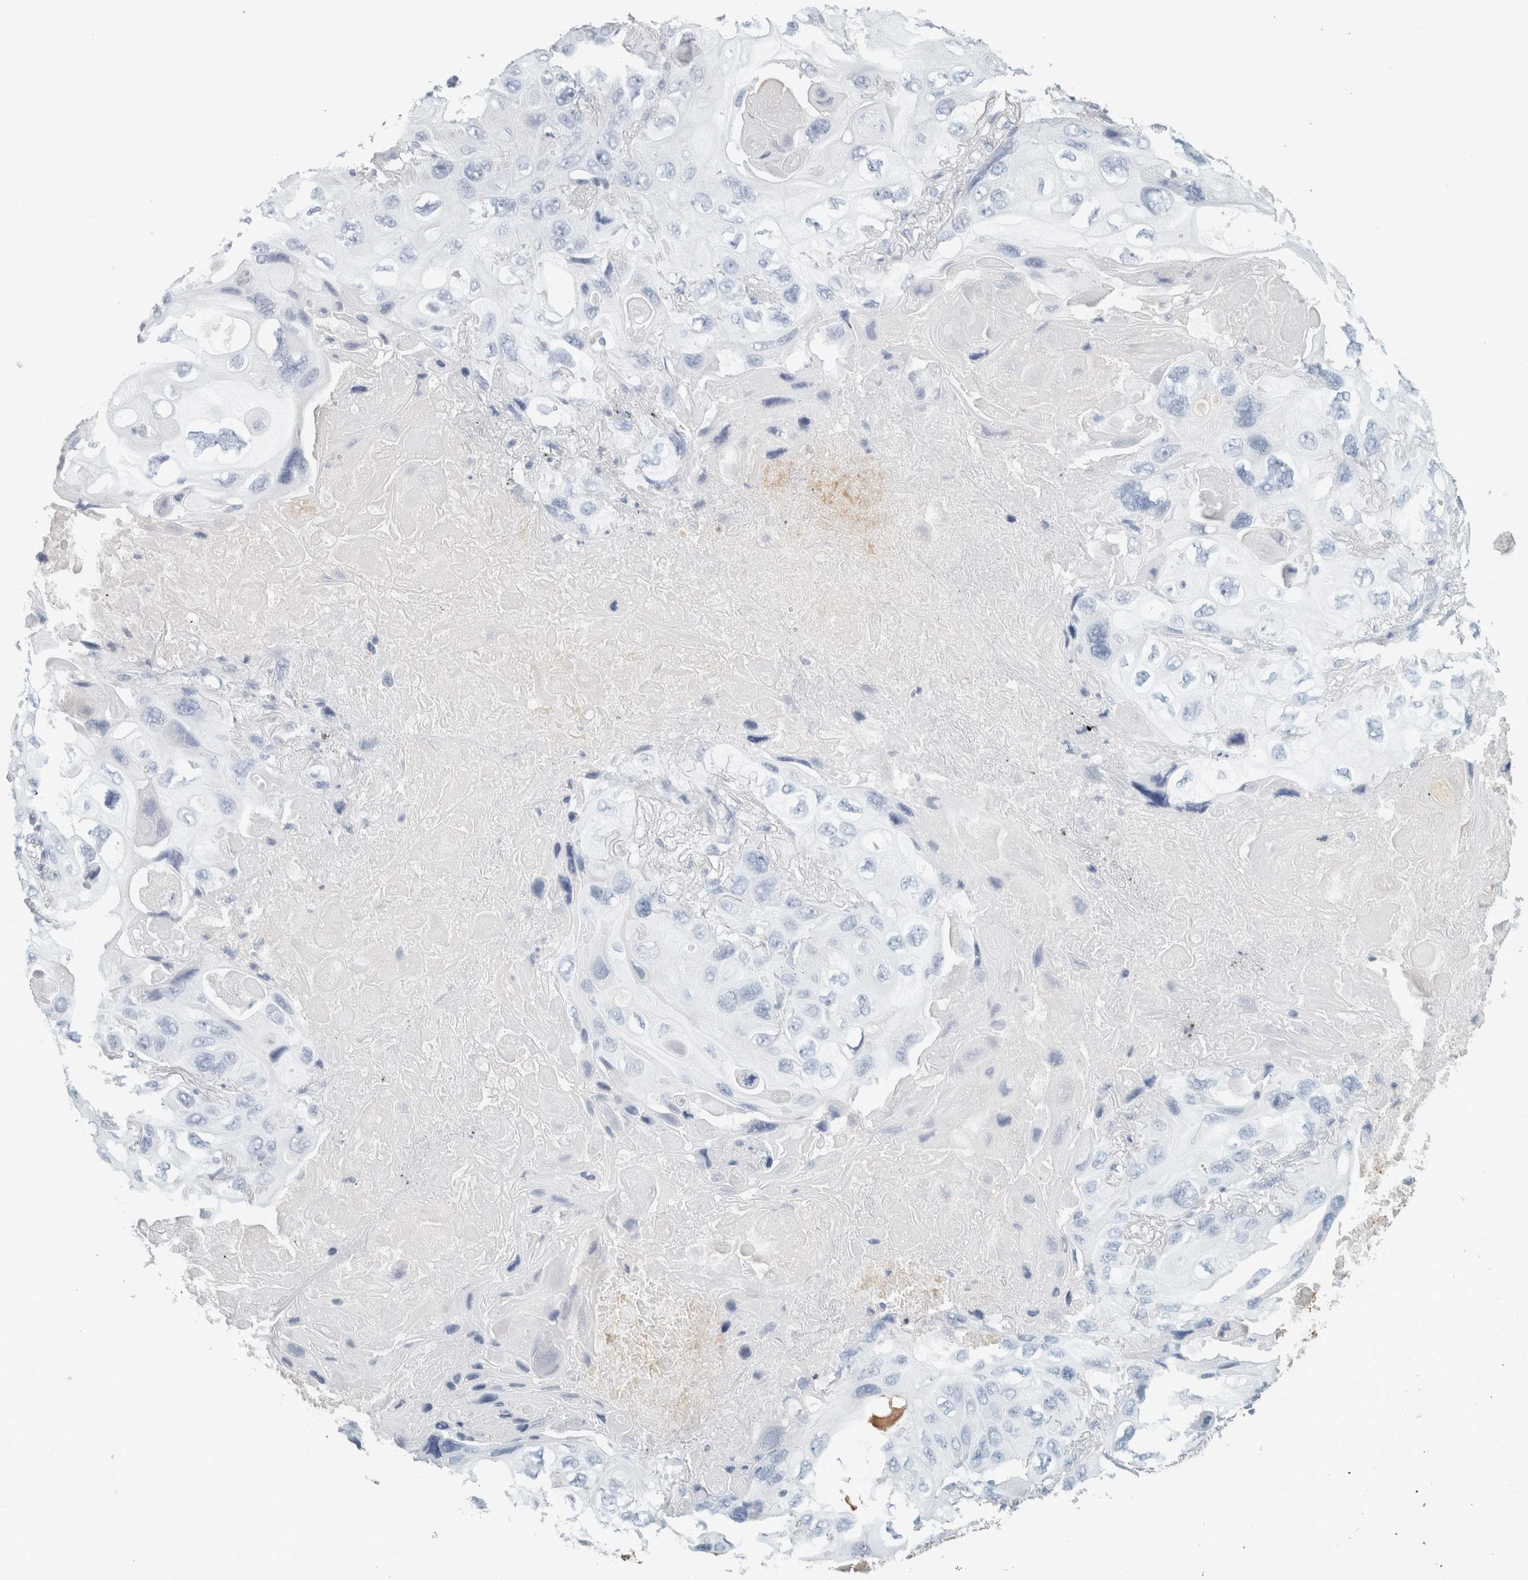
{"staining": {"intensity": "negative", "quantity": "none", "location": "none"}, "tissue": "lung cancer", "cell_type": "Tumor cells", "image_type": "cancer", "snomed": [{"axis": "morphology", "description": "Squamous cell carcinoma, NOS"}, {"axis": "topography", "description": "Lung"}], "caption": "Tumor cells are negative for brown protein staining in squamous cell carcinoma (lung).", "gene": "TSPAN8", "patient": {"sex": "female", "age": 73}}